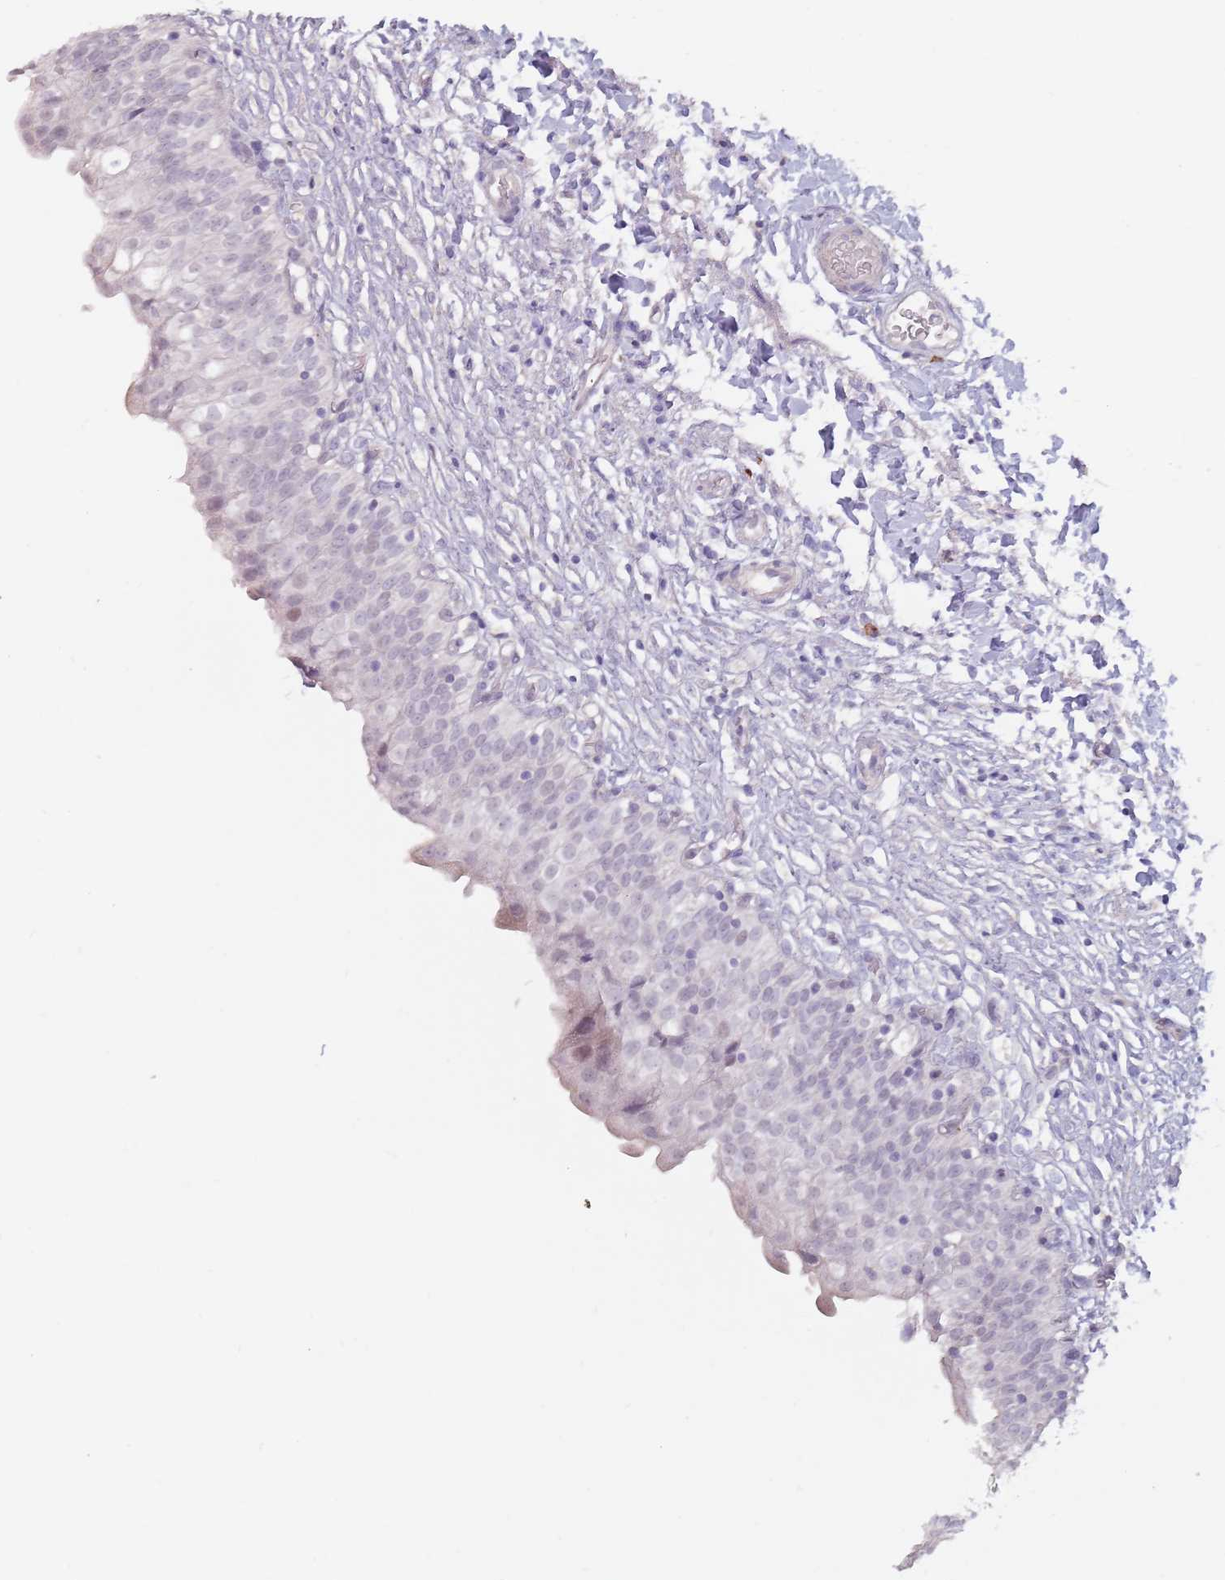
{"staining": {"intensity": "weak", "quantity": "<25%", "location": "nuclear"}, "tissue": "urinary bladder", "cell_type": "Urothelial cells", "image_type": "normal", "snomed": [{"axis": "morphology", "description": "Normal tissue, NOS"}, {"axis": "topography", "description": "Urinary bladder"}], "caption": "An IHC micrograph of unremarkable urinary bladder is shown. There is no staining in urothelial cells of urinary bladder.", "gene": "DXO", "patient": {"sex": "male", "age": 55}}